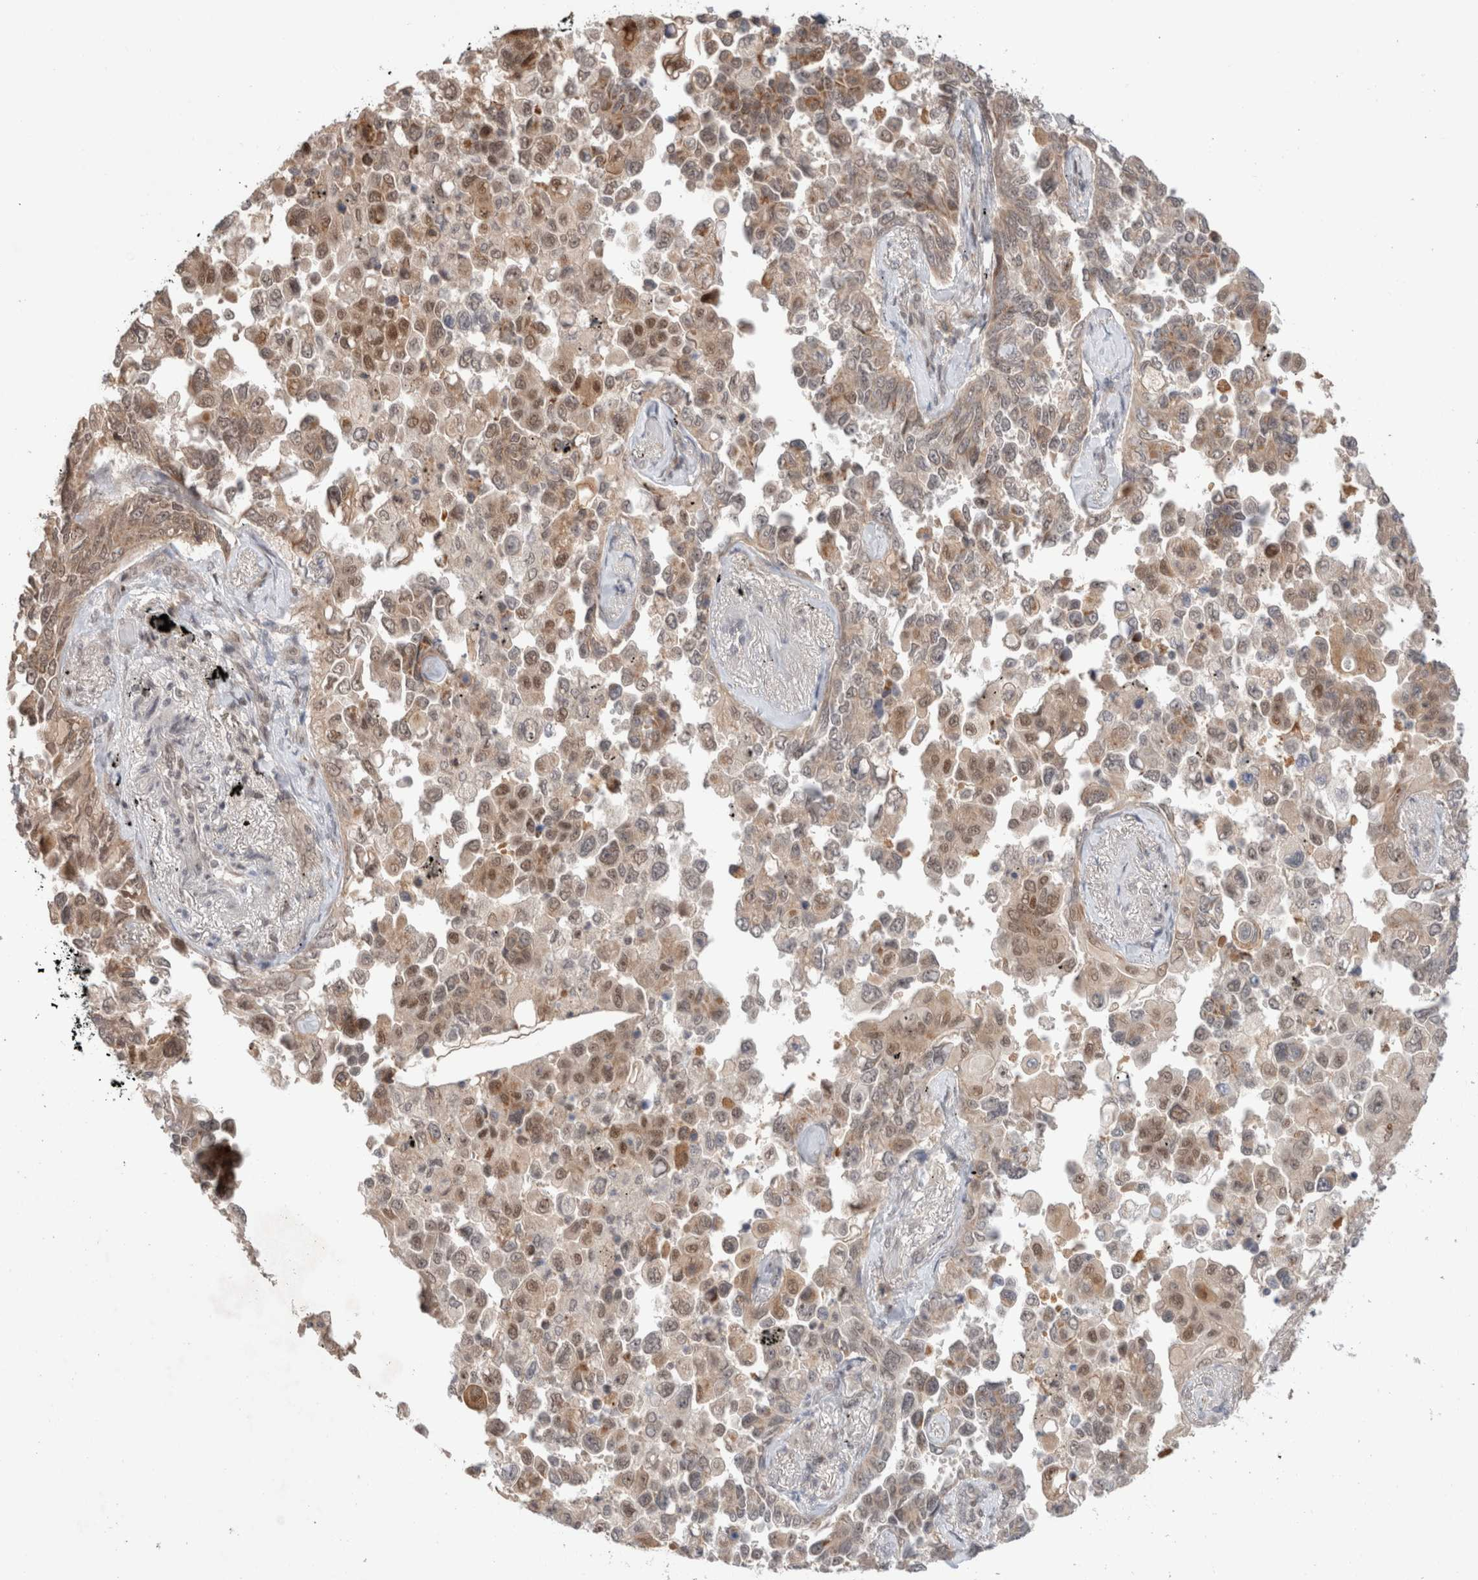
{"staining": {"intensity": "moderate", "quantity": ">75%", "location": "cytoplasmic/membranous,nuclear"}, "tissue": "lung cancer", "cell_type": "Tumor cells", "image_type": "cancer", "snomed": [{"axis": "morphology", "description": "Adenocarcinoma, NOS"}, {"axis": "topography", "description": "Lung"}], "caption": "An immunohistochemistry (IHC) image of neoplastic tissue is shown. Protein staining in brown highlights moderate cytoplasmic/membranous and nuclear positivity in lung adenocarcinoma within tumor cells.", "gene": "SYDE2", "patient": {"sex": "female", "age": 67}}